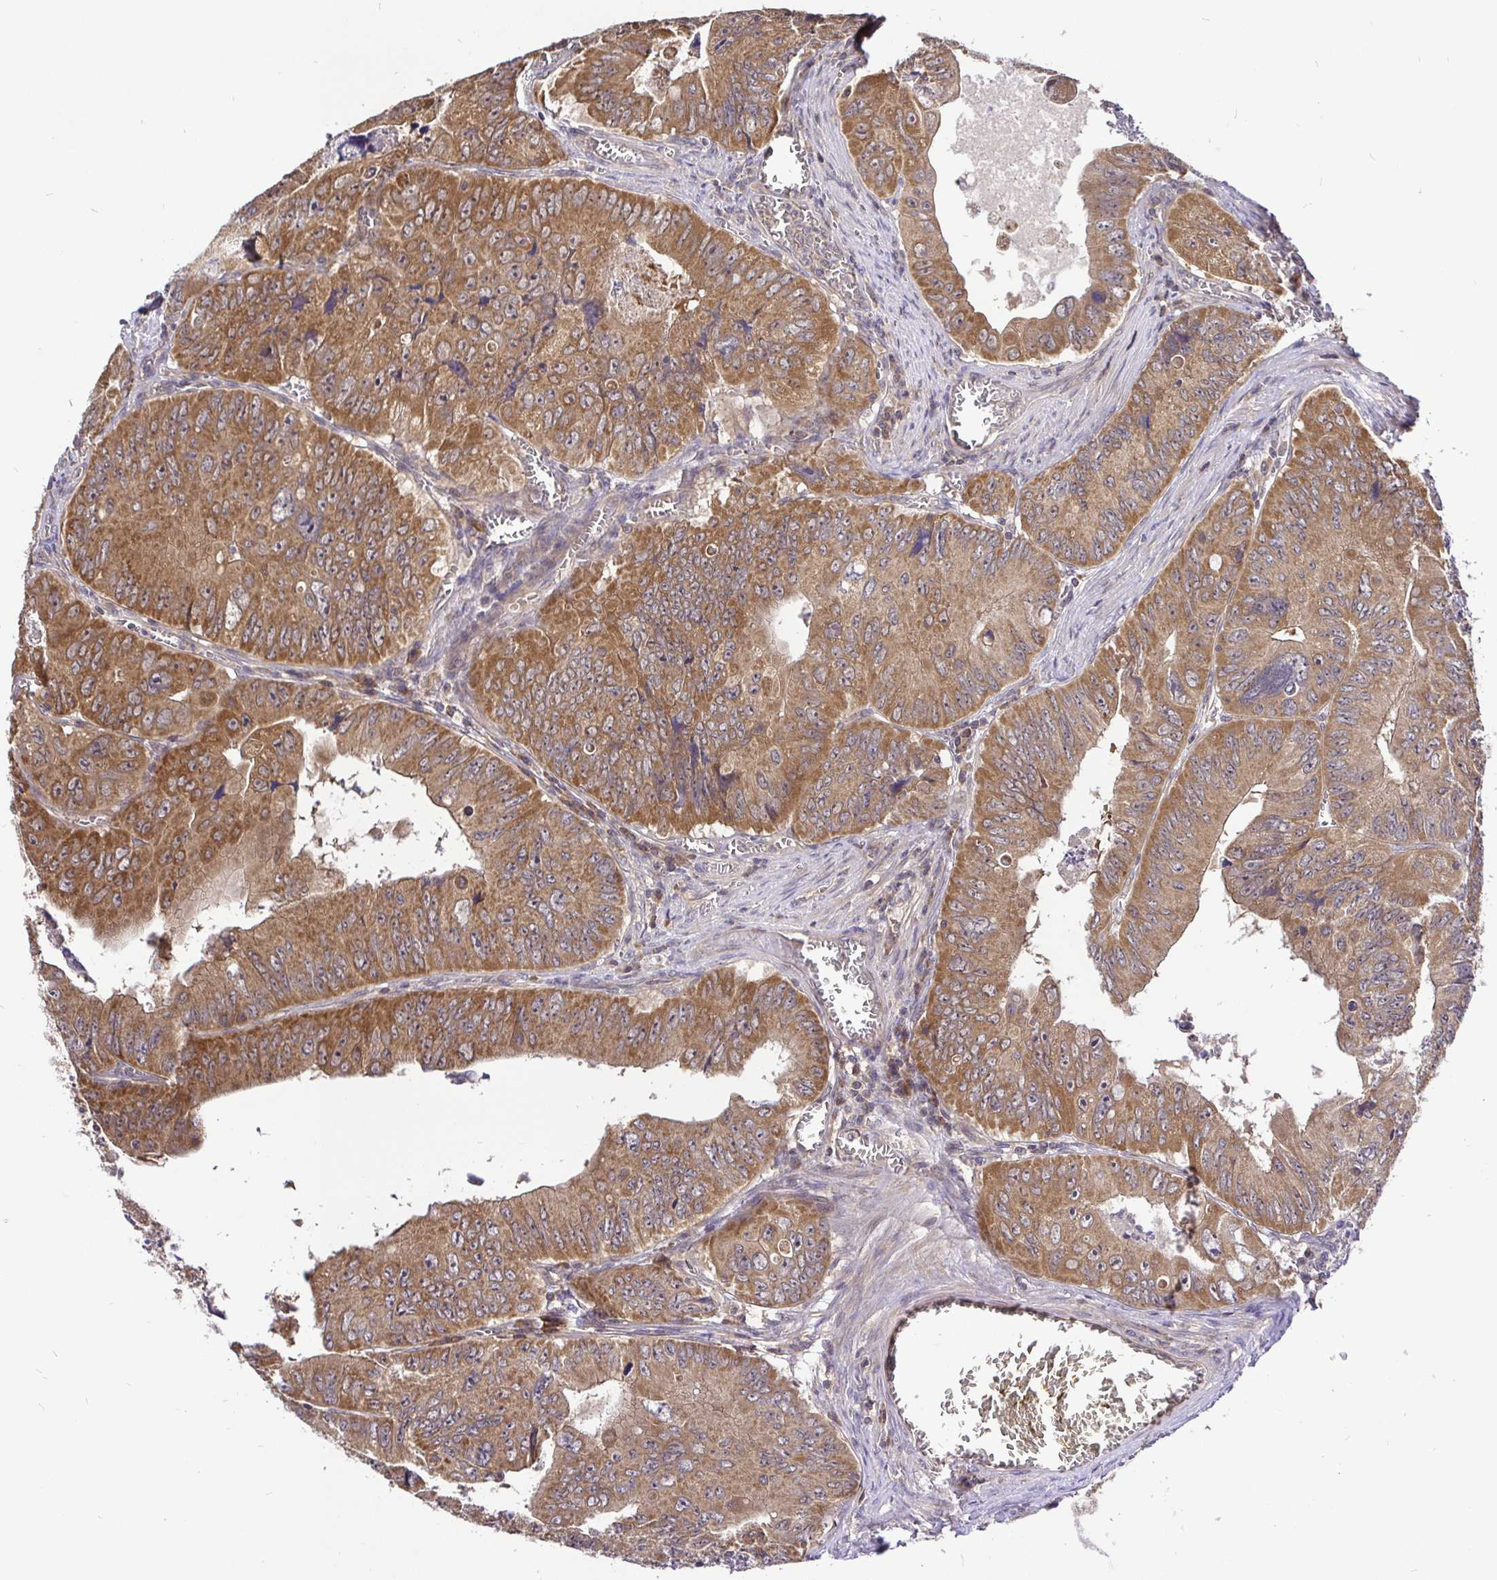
{"staining": {"intensity": "moderate", "quantity": ">75%", "location": "cytoplasmic/membranous"}, "tissue": "colorectal cancer", "cell_type": "Tumor cells", "image_type": "cancer", "snomed": [{"axis": "morphology", "description": "Adenocarcinoma, NOS"}, {"axis": "topography", "description": "Colon"}], "caption": "Adenocarcinoma (colorectal) stained with immunohistochemistry displays moderate cytoplasmic/membranous positivity in about >75% of tumor cells.", "gene": "UBE2M", "patient": {"sex": "female", "age": 84}}